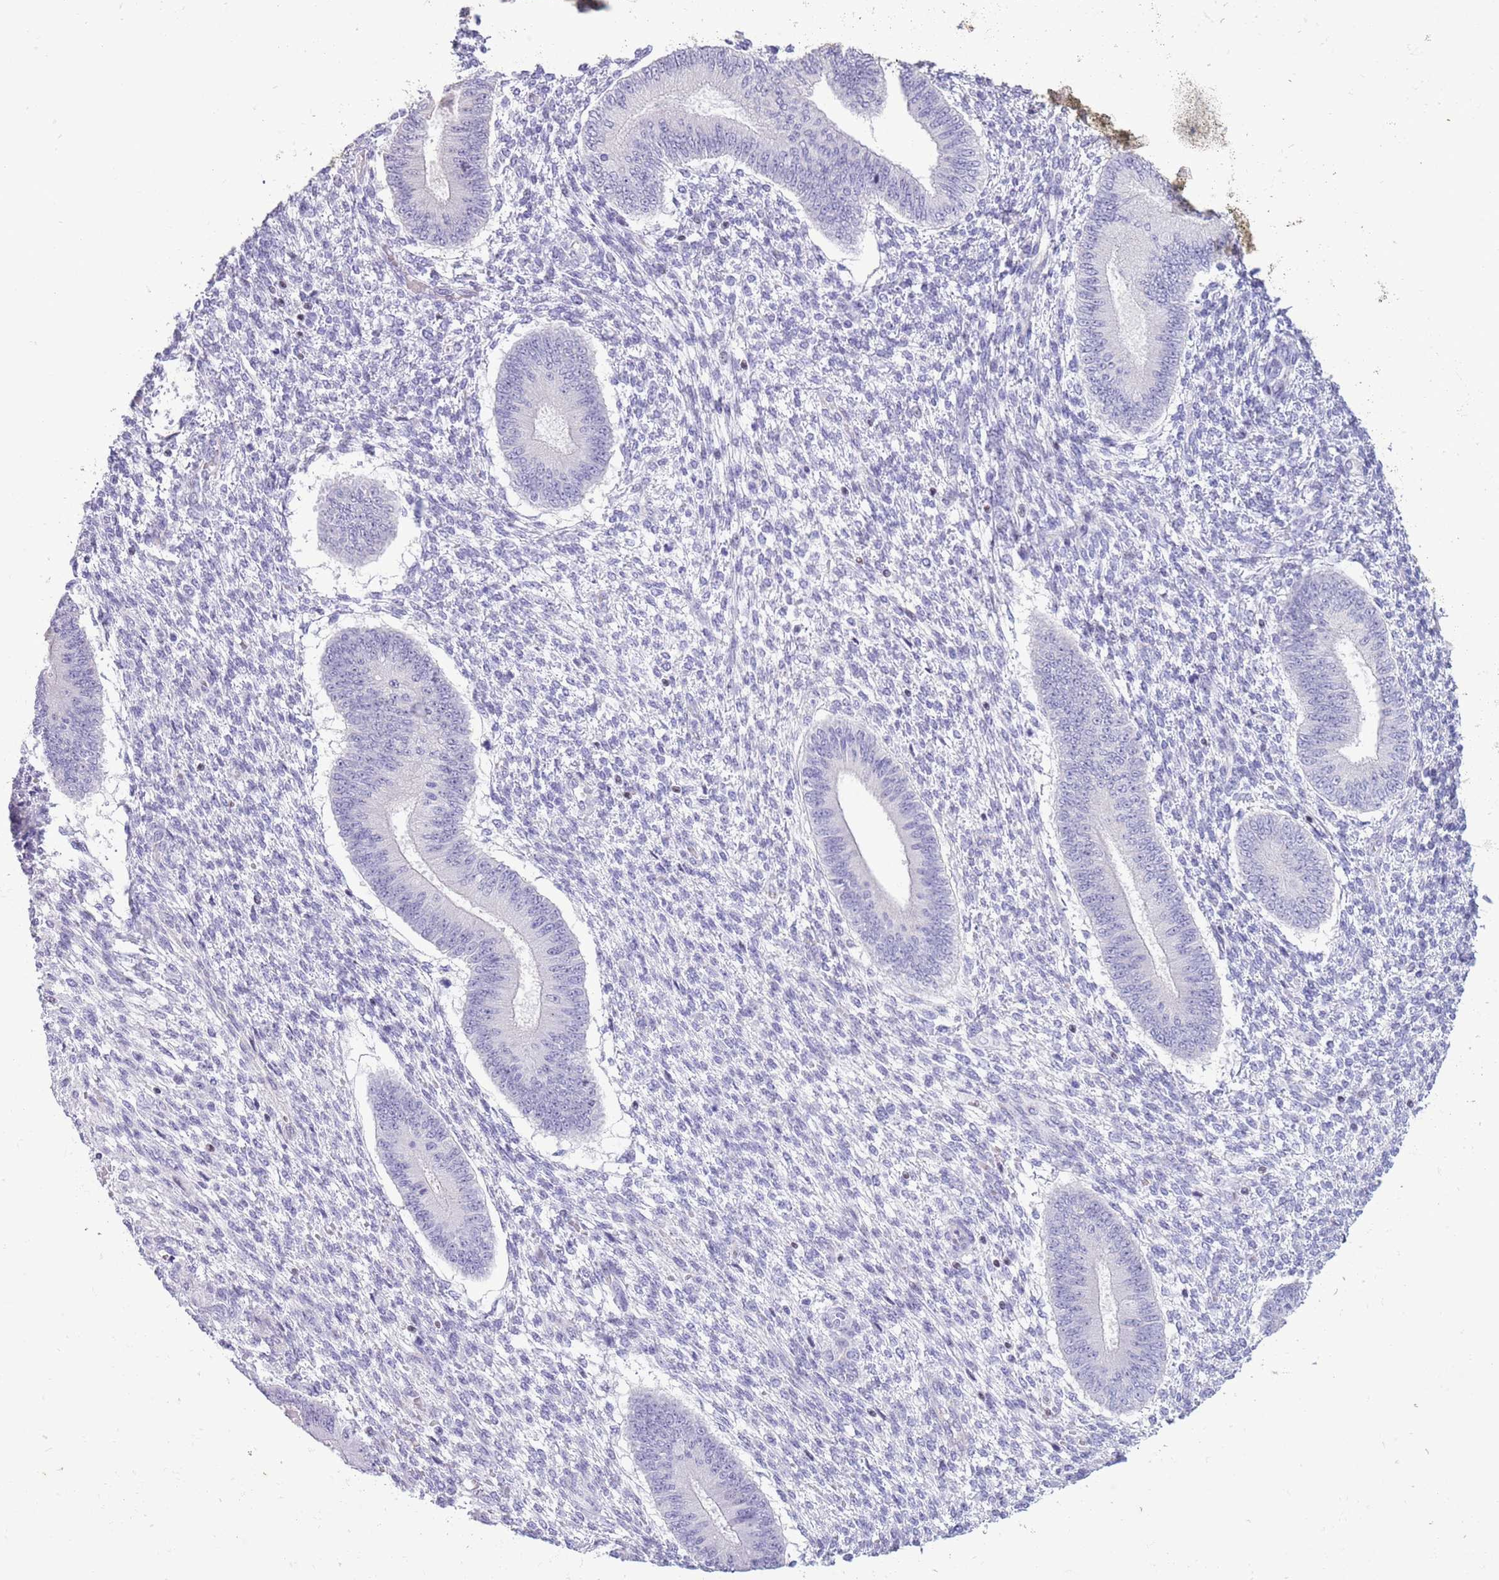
{"staining": {"intensity": "negative", "quantity": "none", "location": "none"}, "tissue": "endometrium", "cell_type": "Cells in endometrial stroma", "image_type": "normal", "snomed": [{"axis": "morphology", "description": "Normal tissue, NOS"}, {"axis": "topography", "description": "Endometrium"}], "caption": "A high-resolution micrograph shows IHC staining of normal endometrium, which shows no significant expression in cells in endometrial stroma.", "gene": "BCL11B", "patient": {"sex": "female", "age": 49}}